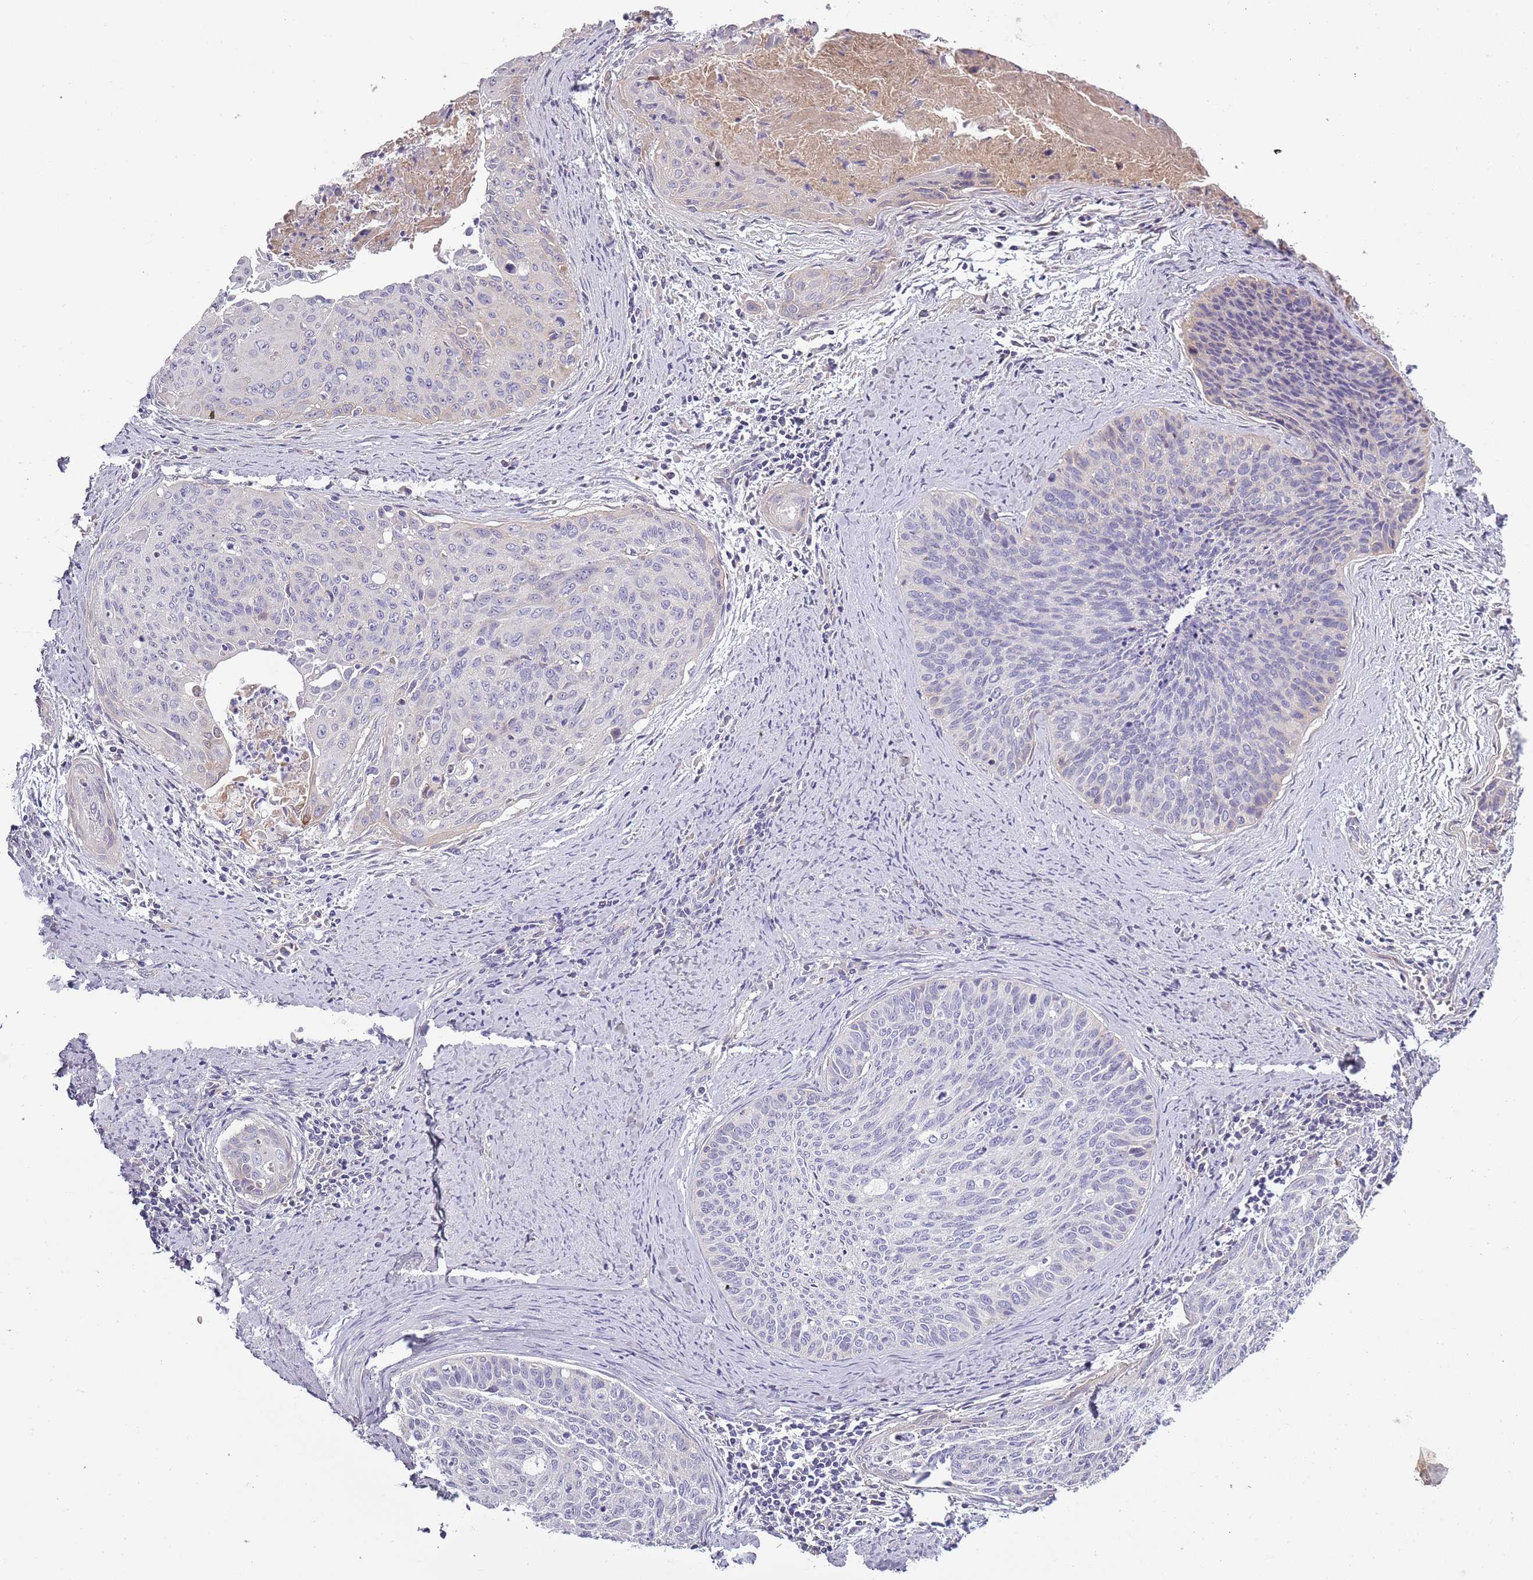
{"staining": {"intensity": "negative", "quantity": "none", "location": "none"}, "tissue": "cervical cancer", "cell_type": "Tumor cells", "image_type": "cancer", "snomed": [{"axis": "morphology", "description": "Squamous cell carcinoma, NOS"}, {"axis": "topography", "description": "Cervix"}], "caption": "This image is of cervical squamous cell carcinoma stained with immunohistochemistry (IHC) to label a protein in brown with the nuclei are counter-stained blue. There is no staining in tumor cells. (DAB IHC with hematoxylin counter stain).", "gene": "TNFRSF6B", "patient": {"sex": "female", "age": 55}}